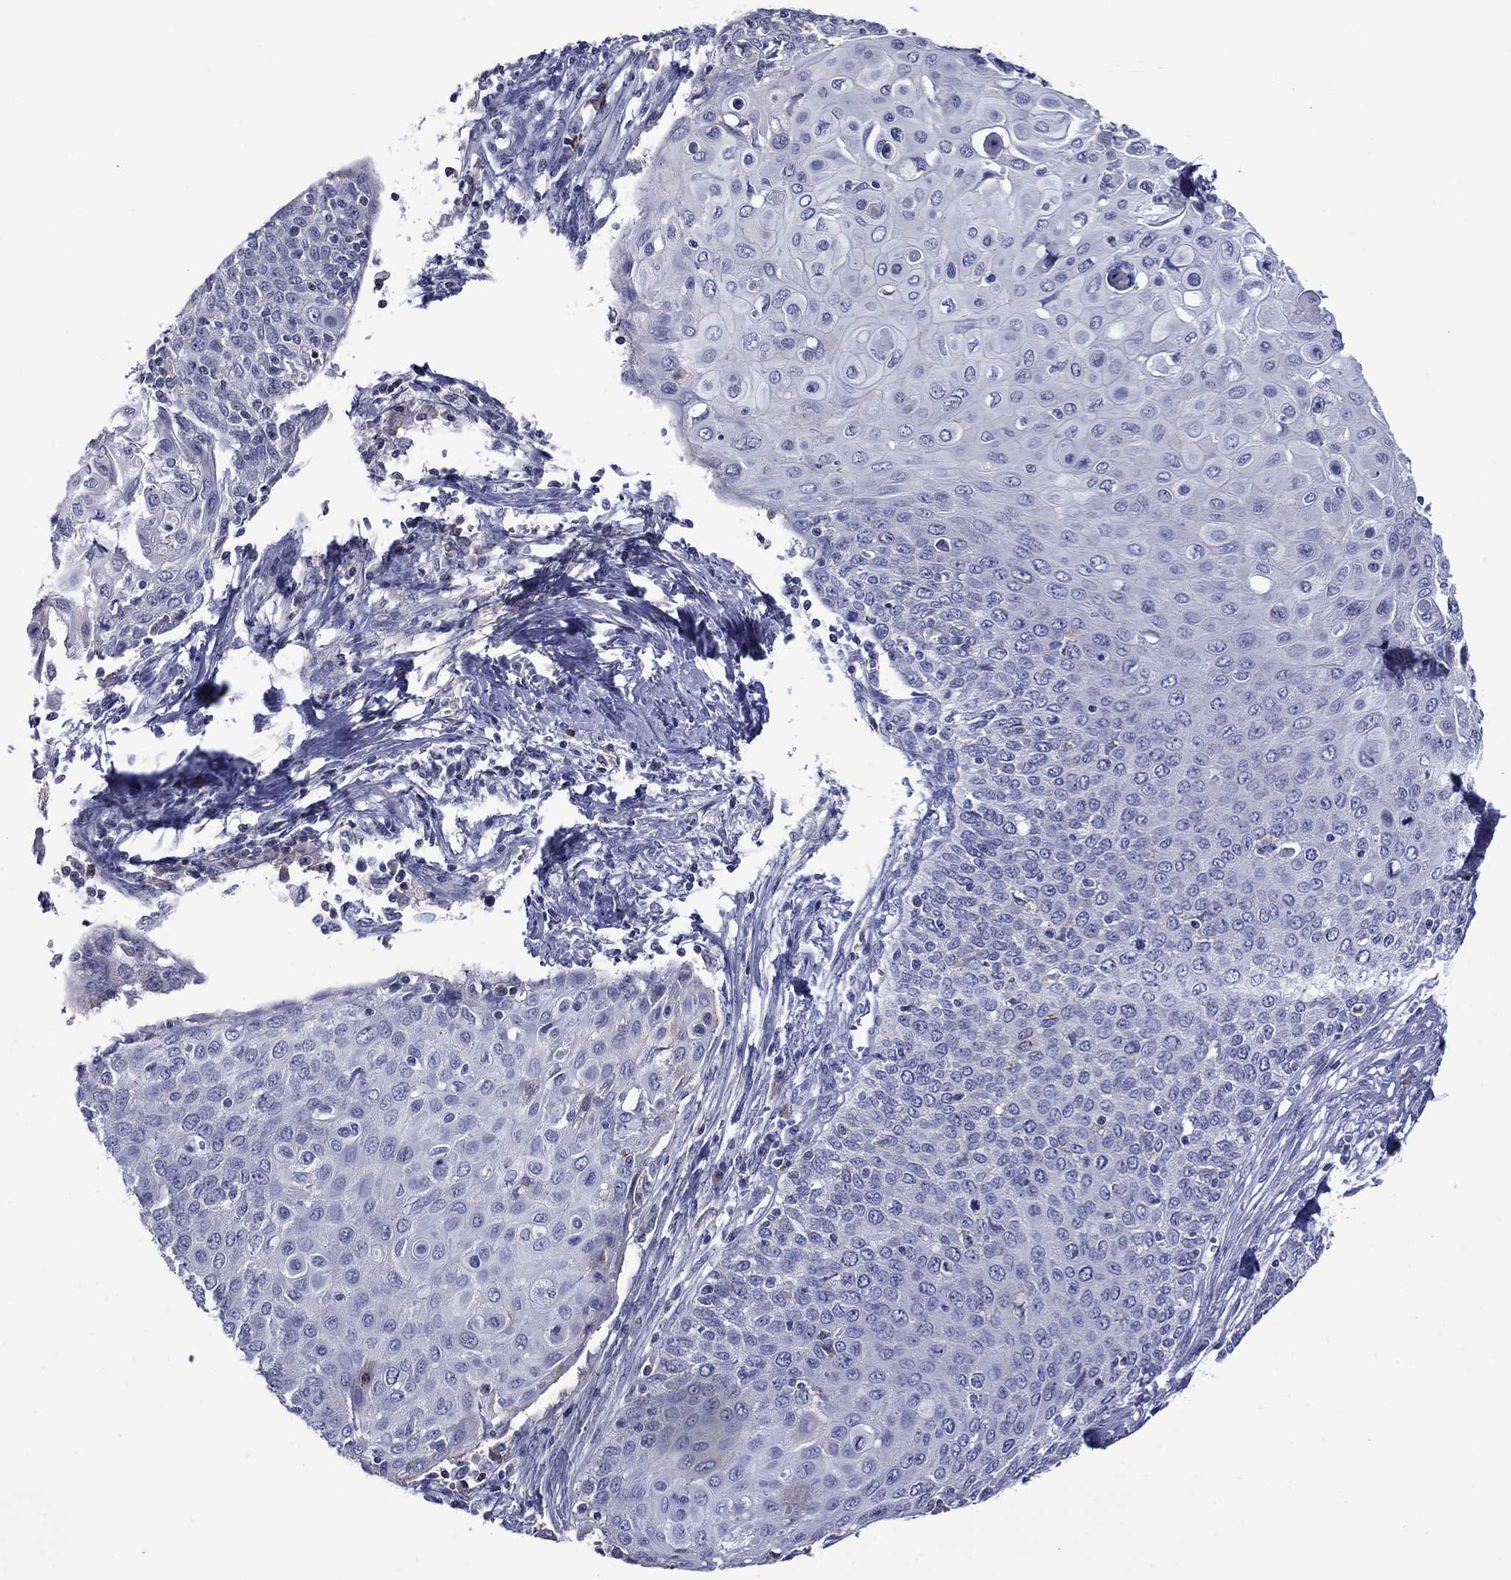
{"staining": {"intensity": "negative", "quantity": "none", "location": "none"}, "tissue": "cervical cancer", "cell_type": "Tumor cells", "image_type": "cancer", "snomed": [{"axis": "morphology", "description": "Squamous cell carcinoma, NOS"}, {"axis": "topography", "description": "Cervix"}], "caption": "Tumor cells are negative for protein expression in human cervical squamous cell carcinoma.", "gene": "APOA2", "patient": {"sex": "female", "age": 39}}